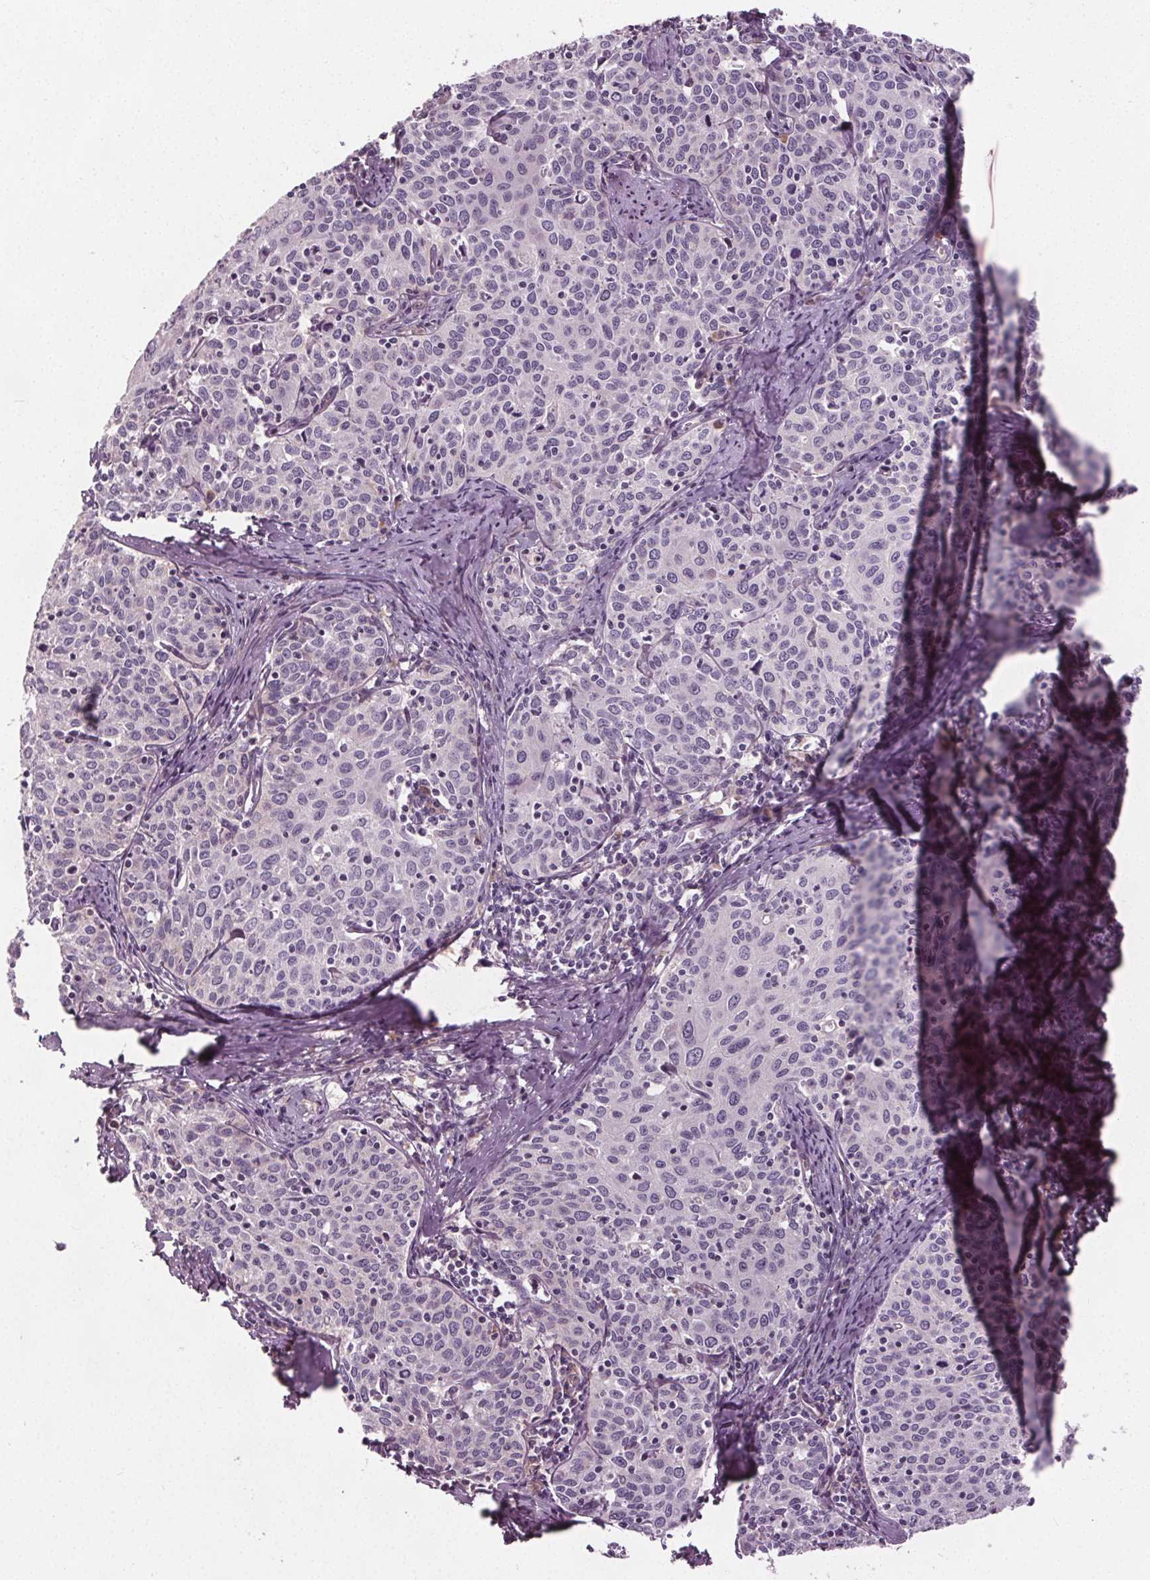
{"staining": {"intensity": "negative", "quantity": "none", "location": "none"}, "tissue": "cervical cancer", "cell_type": "Tumor cells", "image_type": "cancer", "snomed": [{"axis": "morphology", "description": "Squamous cell carcinoma, NOS"}, {"axis": "topography", "description": "Cervix"}], "caption": "High magnification brightfield microscopy of cervical cancer stained with DAB (brown) and counterstained with hematoxylin (blue): tumor cells show no significant positivity.", "gene": "PDGFD", "patient": {"sex": "female", "age": 62}}